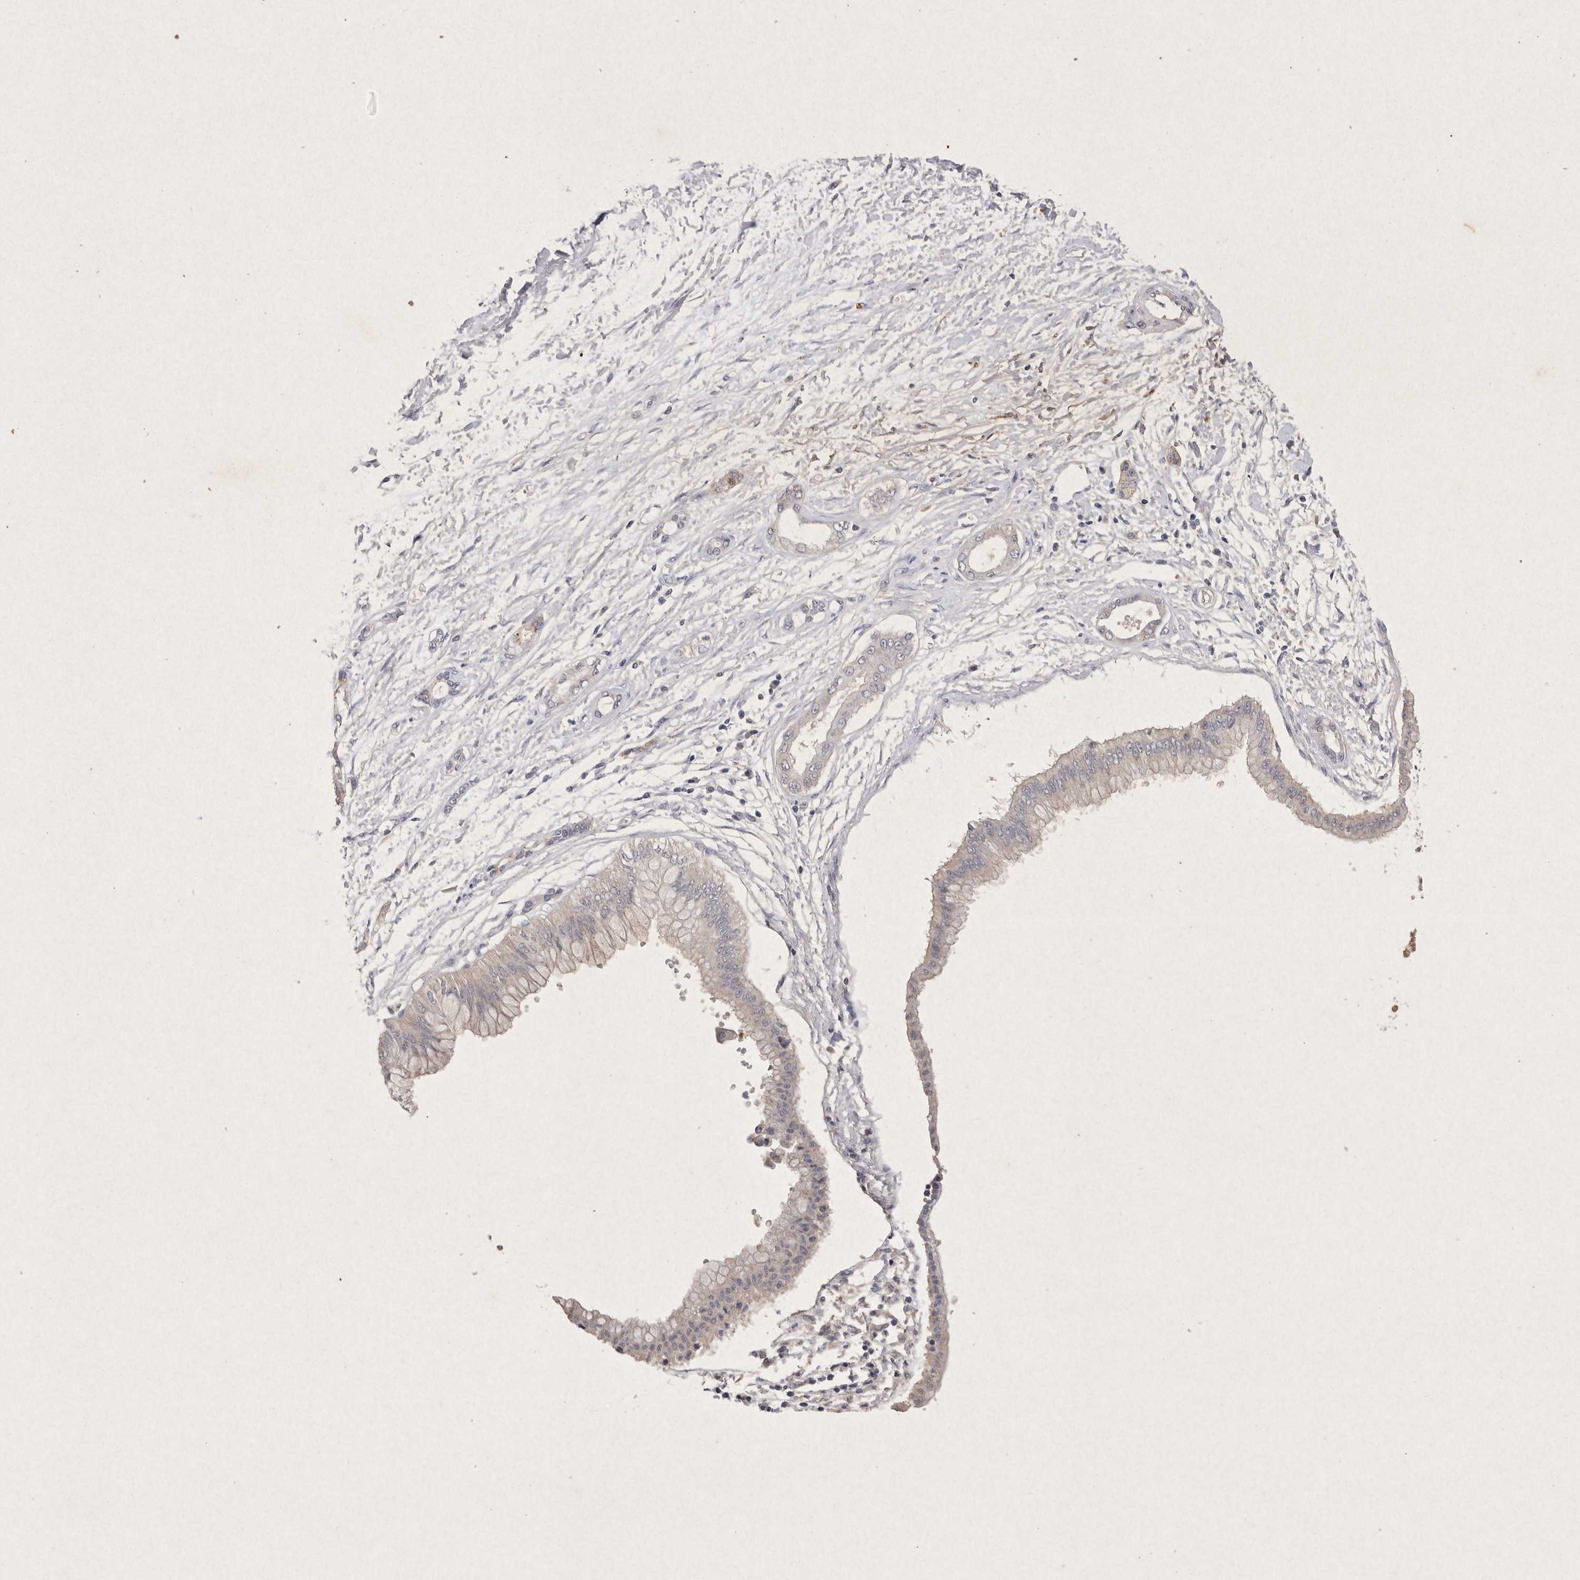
{"staining": {"intensity": "negative", "quantity": "none", "location": "none"}, "tissue": "pancreatic cancer", "cell_type": "Tumor cells", "image_type": "cancer", "snomed": [{"axis": "morphology", "description": "Adenocarcinoma, NOS"}, {"axis": "topography", "description": "Pancreas"}], "caption": "Tumor cells show no significant protein expression in pancreatic cancer (adenocarcinoma). The staining is performed using DAB (3,3'-diaminobenzidine) brown chromogen with nuclei counter-stained in using hematoxylin.", "gene": "RASSF3", "patient": {"sex": "male", "age": 56}}